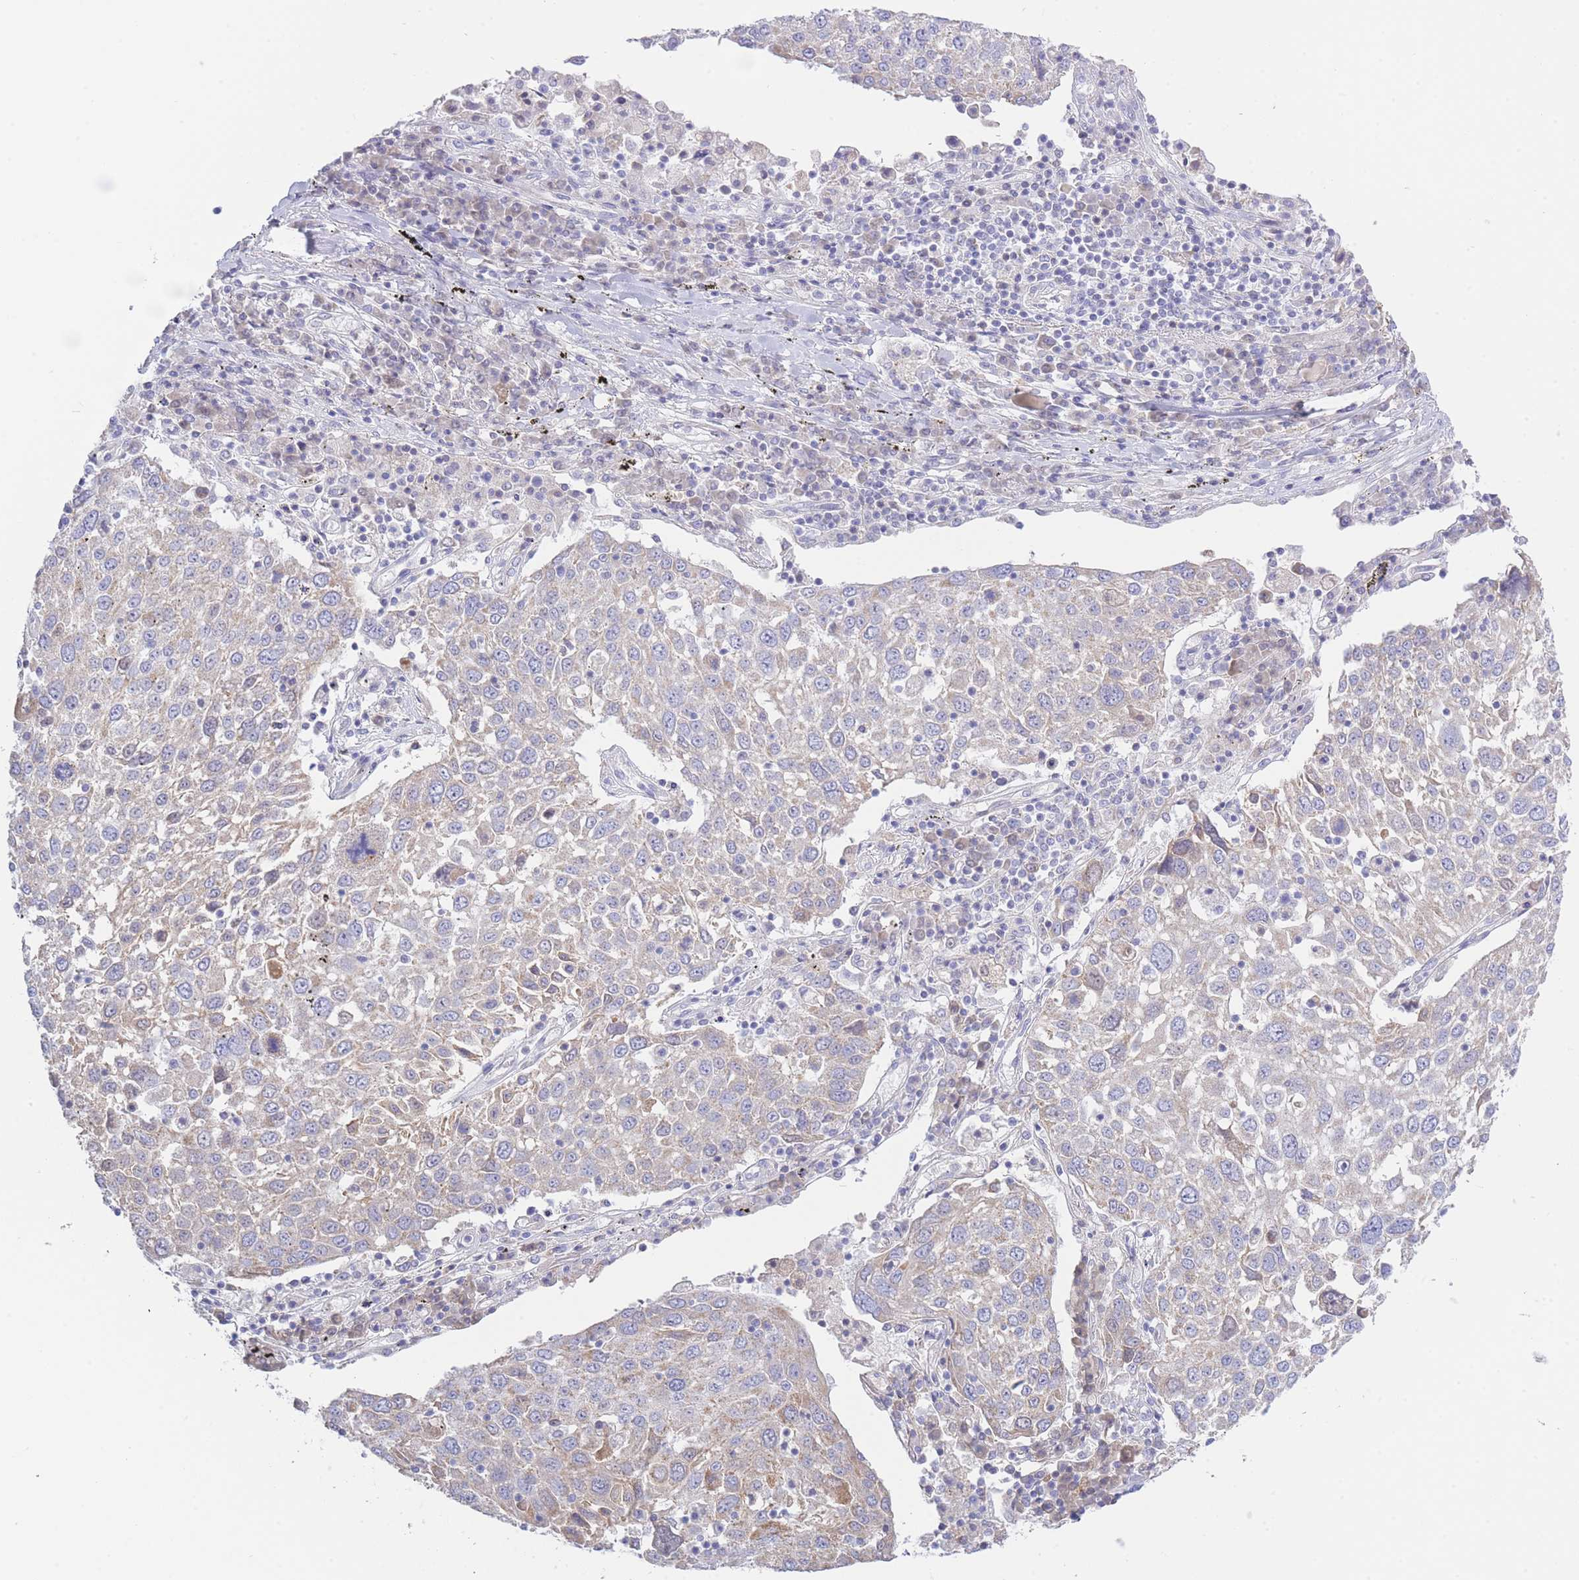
{"staining": {"intensity": "negative", "quantity": "none", "location": "none"}, "tissue": "lung cancer", "cell_type": "Tumor cells", "image_type": "cancer", "snomed": [{"axis": "morphology", "description": "Squamous cell carcinoma, NOS"}, {"axis": "topography", "description": "Lung"}], "caption": "This is an immunohistochemistry image of human lung cancer. There is no positivity in tumor cells.", "gene": "NANP", "patient": {"sex": "male", "age": 65}}